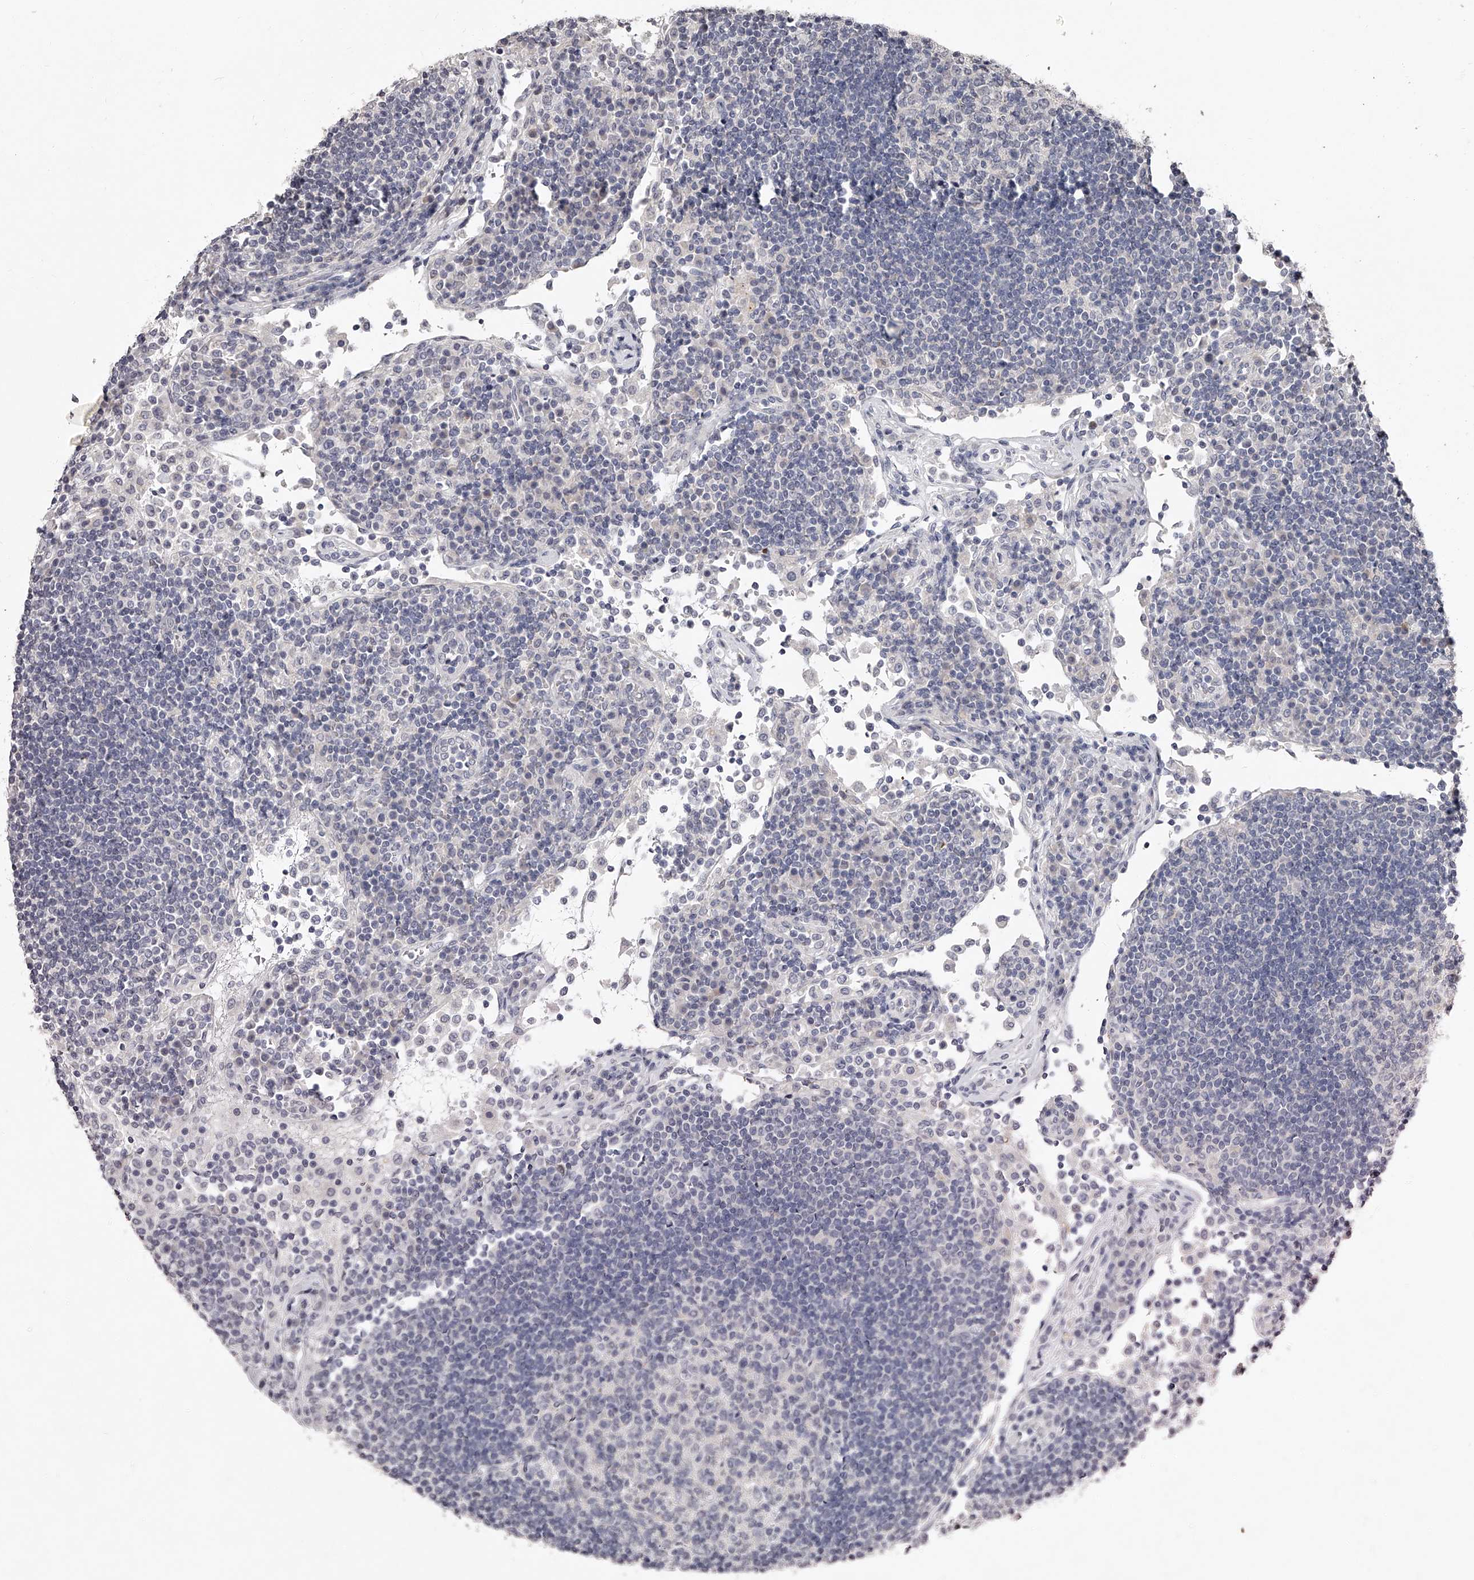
{"staining": {"intensity": "negative", "quantity": "none", "location": "none"}, "tissue": "lymph node", "cell_type": "Germinal center cells", "image_type": "normal", "snomed": [{"axis": "morphology", "description": "Normal tissue, NOS"}, {"axis": "topography", "description": "Lymph node"}], "caption": "This histopathology image is of benign lymph node stained with IHC to label a protein in brown with the nuclei are counter-stained blue. There is no expression in germinal center cells. (Brightfield microscopy of DAB immunohistochemistry at high magnification).", "gene": "NT5DC1", "patient": {"sex": "female", "age": 53}}